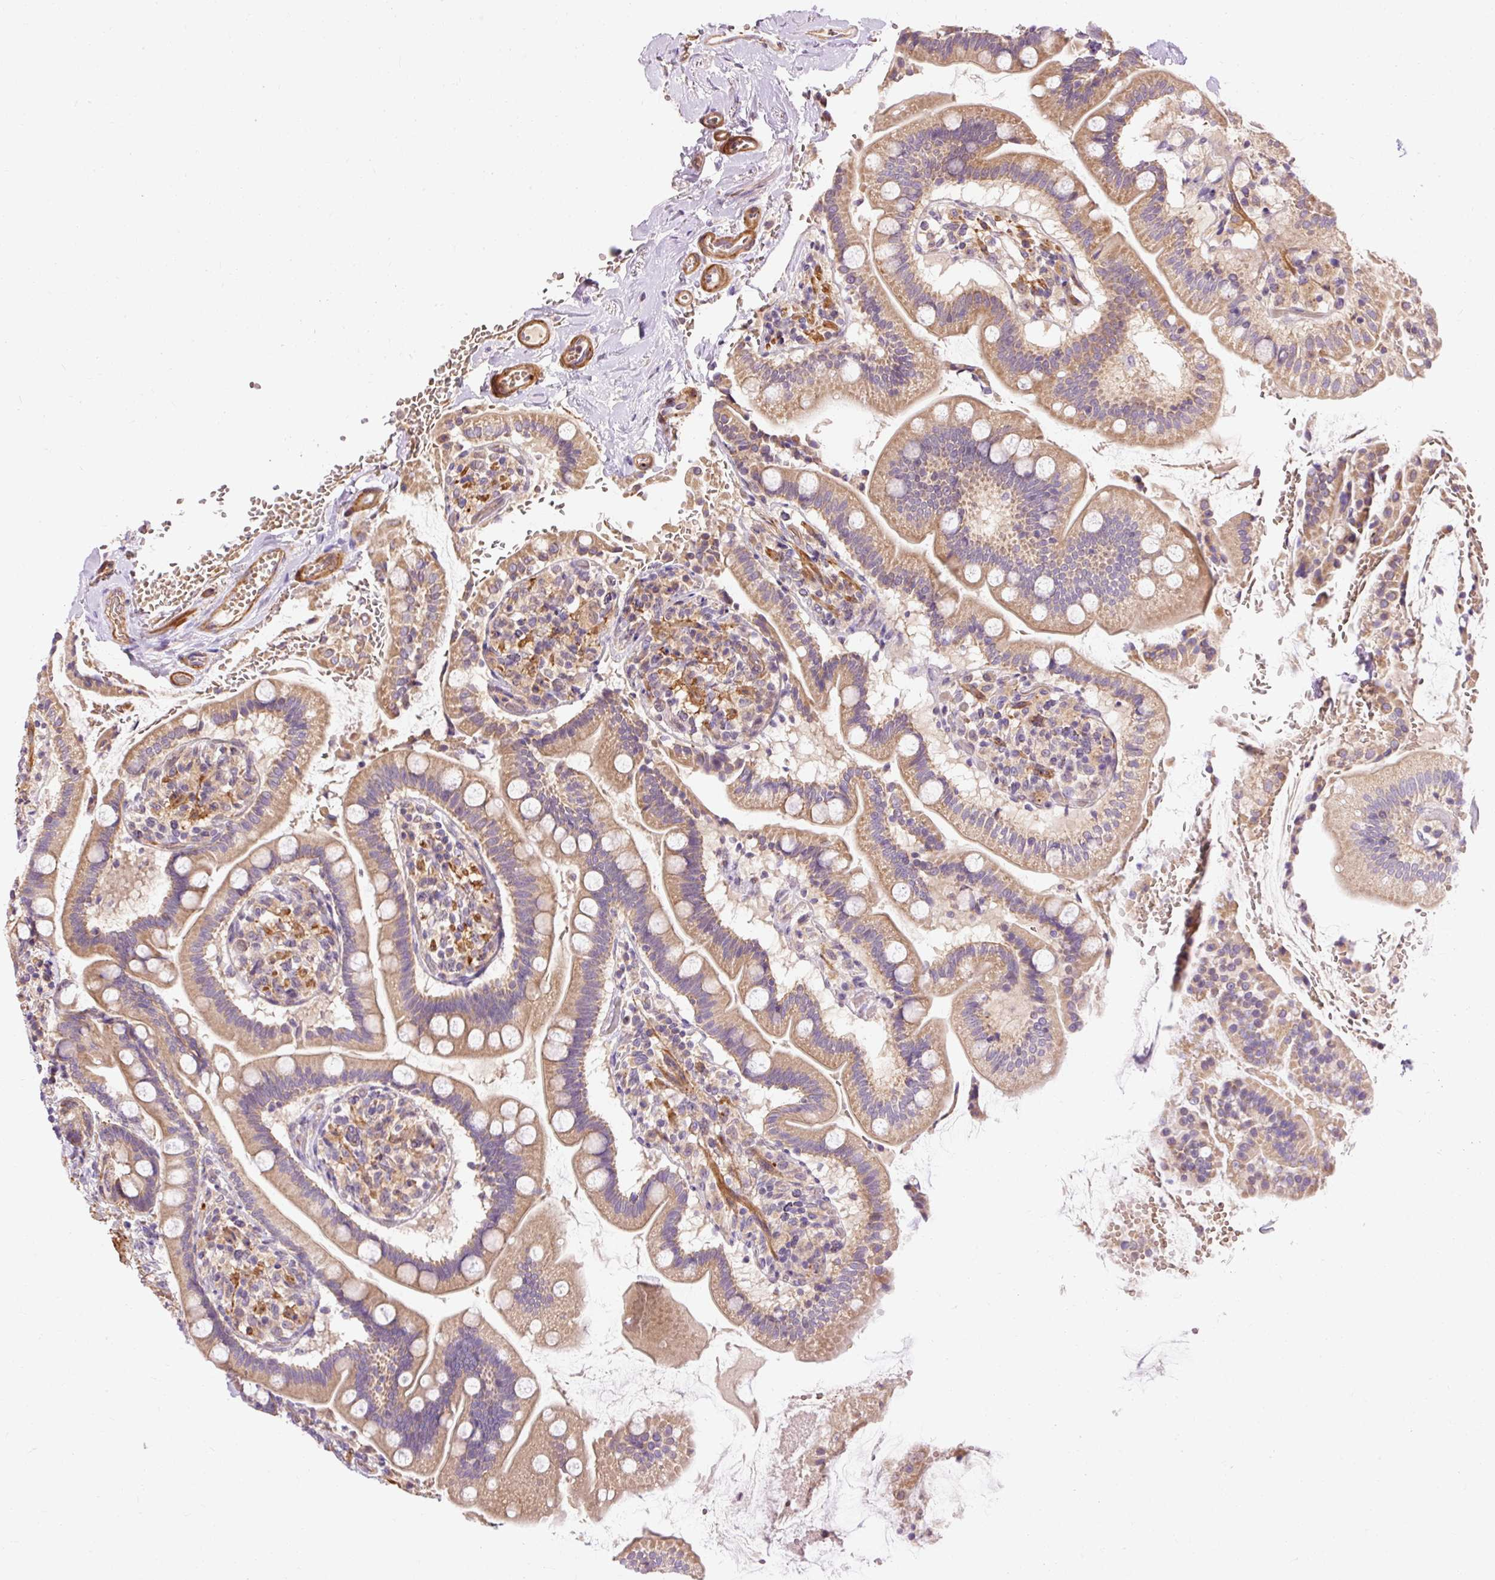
{"staining": {"intensity": "moderate", "quantity": ">75%", "location": "cytoplasmic/membranous"}, "tissue": "small intestine", "cell_type": "Glandular cells", "image_type": "normal", "snomed": [{"axis": "morphology", "description": "Normal tissue, NOS"}, {"axis": "topography", "description": "Small intestine"}], "caption": "Protein staining demonstrates moderate cytoplasmic/membranous expression in approximately >75% of glandular cells in normal small intestine.", "gene": "RIPOR3", "patient": {"sex": "female", "age": 64}}